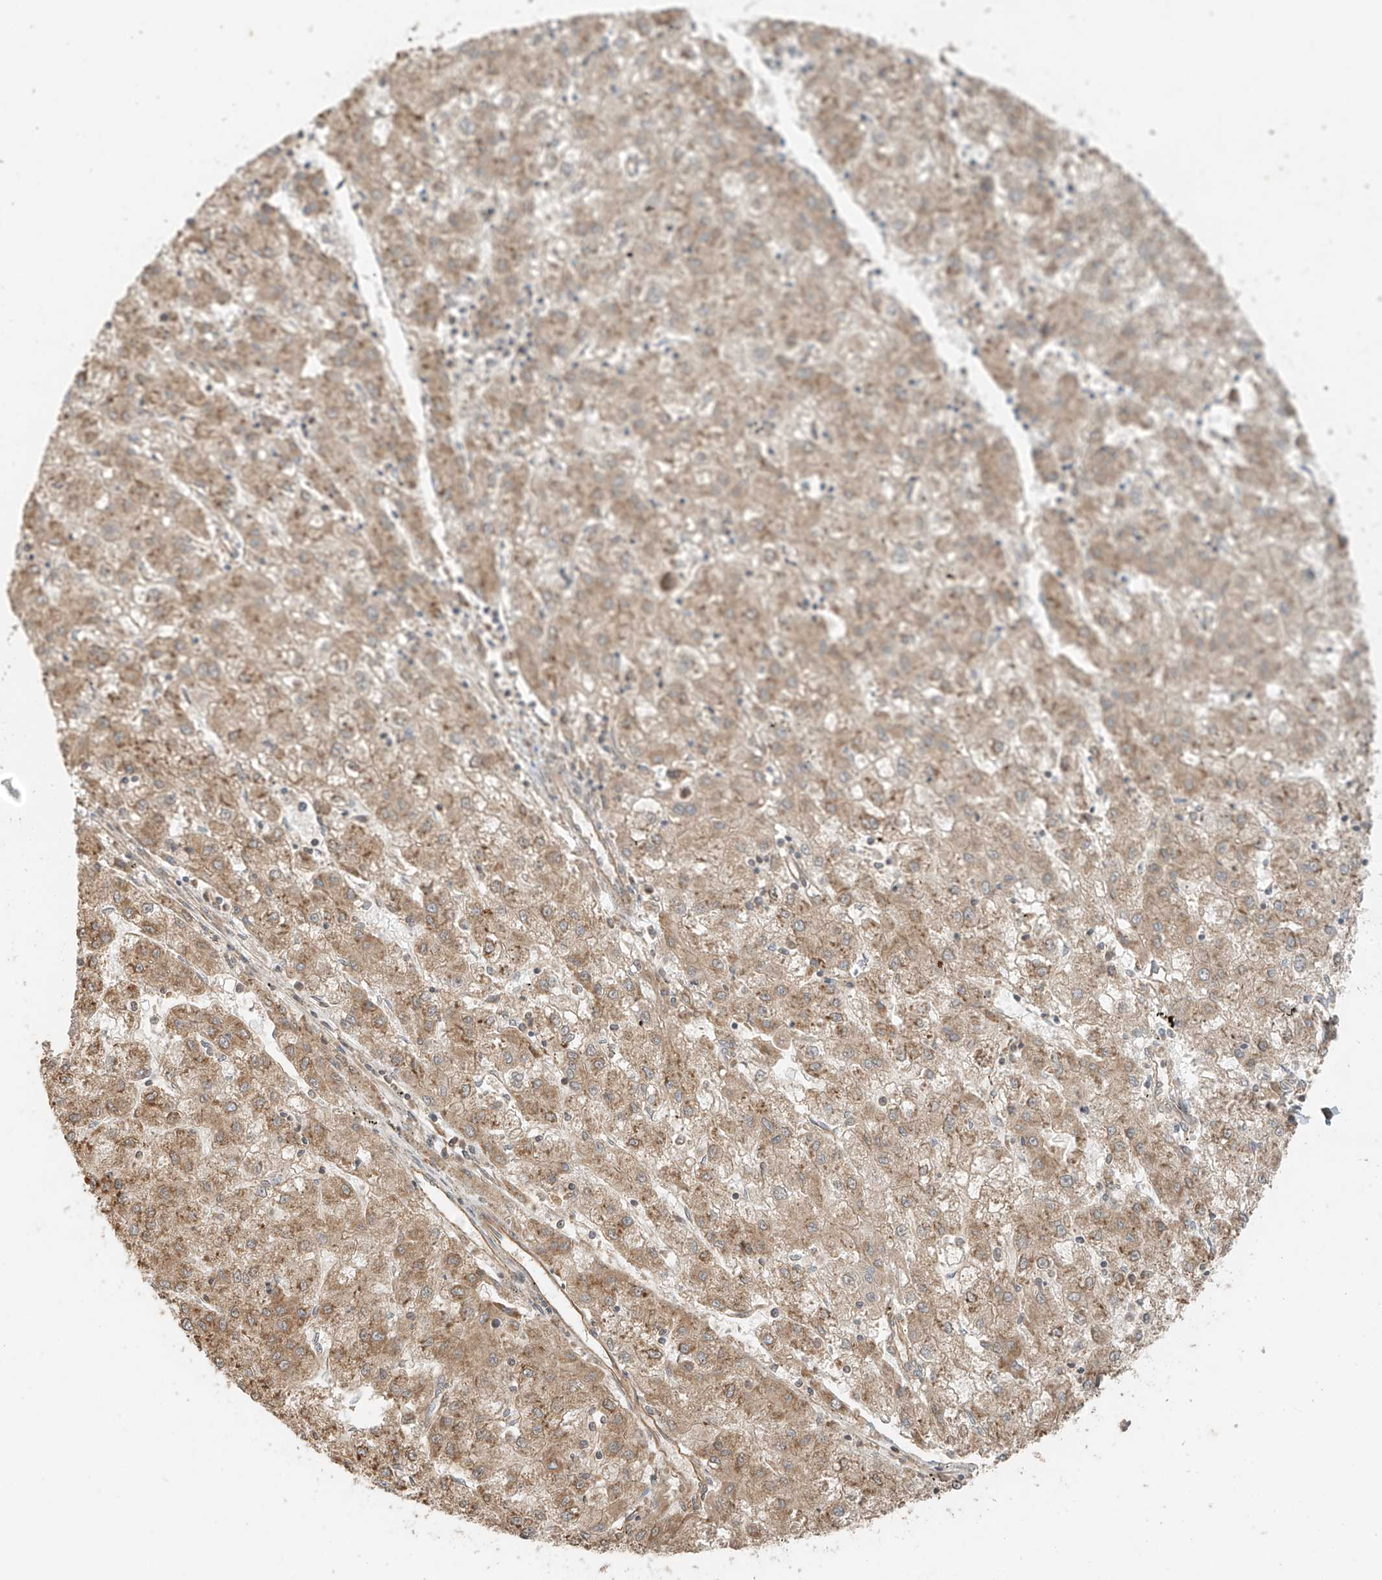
{"staining": {"intensity": "moderate", "quantity": ">75%", "location": "cytoplasmic/membranous"}, "tissue": "liver cancer", "cell_type": "Tumor cells", "image_type": "cancer", "snomed": [{"axis": "morphology", "description": "Carcinoma, Hepatocellular, NOS"}, {"axis": "topography", "description": "Liver"}], "caption": "Liver cancer tissue reveals moderate cytoplasmic/membranous staining in approximately >75% of tumor cells, visualized by immunohistochemistry.", "gene": "ANKZF1", "patient": {"sex": "male", "age": 72}}